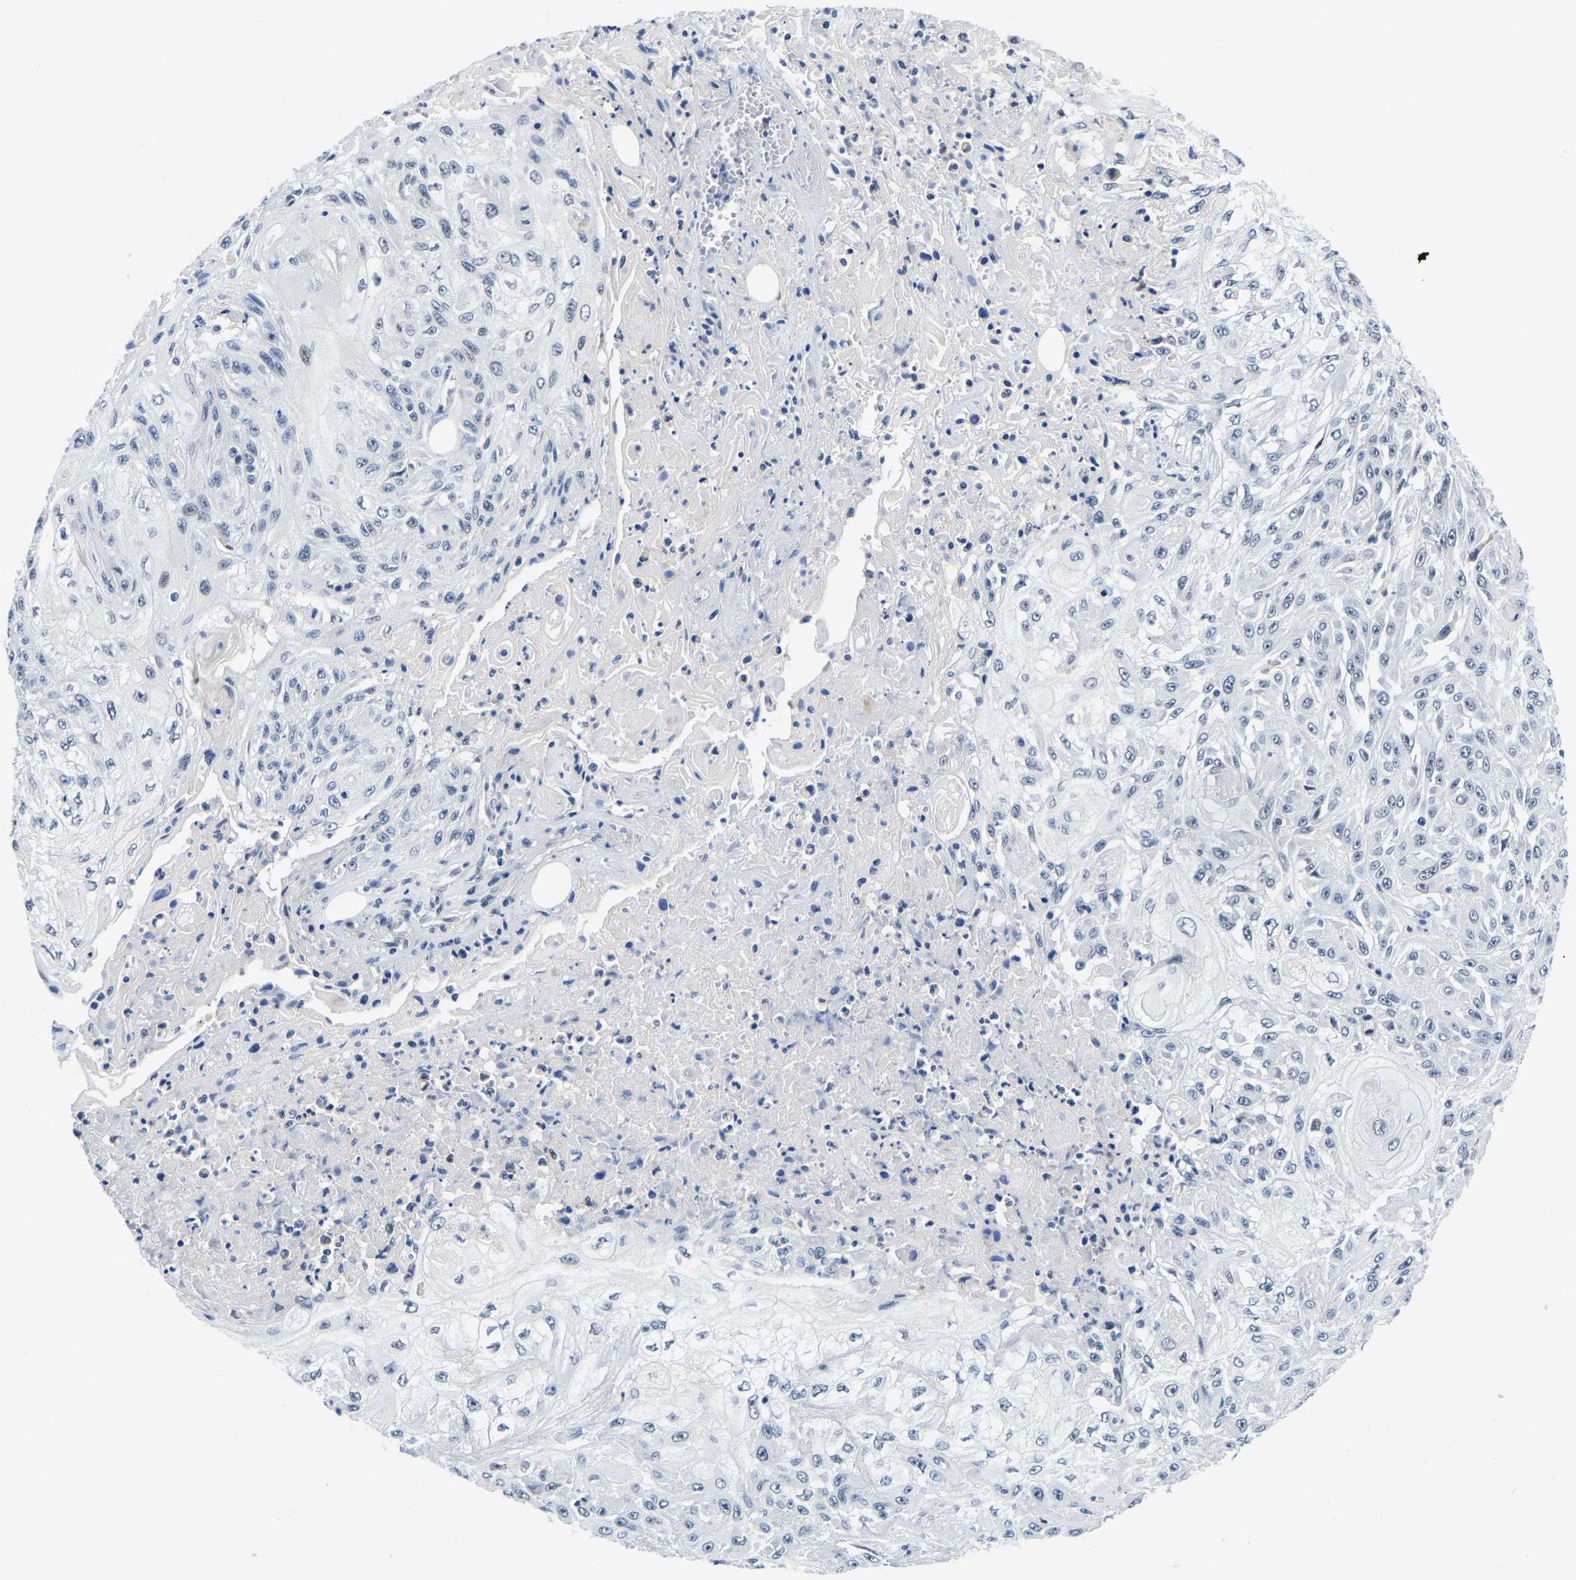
{"staining": {"intensity": "negative", "quantity": "none", "location": "none"}, "tissue": "skin cancer", "cell_type": "Tumor cells", "image_type": "cancer", "snomed": [{"axis": "morphology", "description": "Squamous cell carcinoma, NOS"}, {"axis": "morphology", "description": "Squamous cell carcinoma, metastatic, NOS"}, {"axis": "topography", "description": "Skin"}, {"axis": "topography", "description": "Lymph node"}], "caption": "The immunohistochemistry (IHC) histopathology image has no significant positivity in tumor cells of skin cancer (metastatic squamous cell carcinoma) tissue.", "gene": "POLDIP3", "patient": {"sex": "male", "age": 75}}